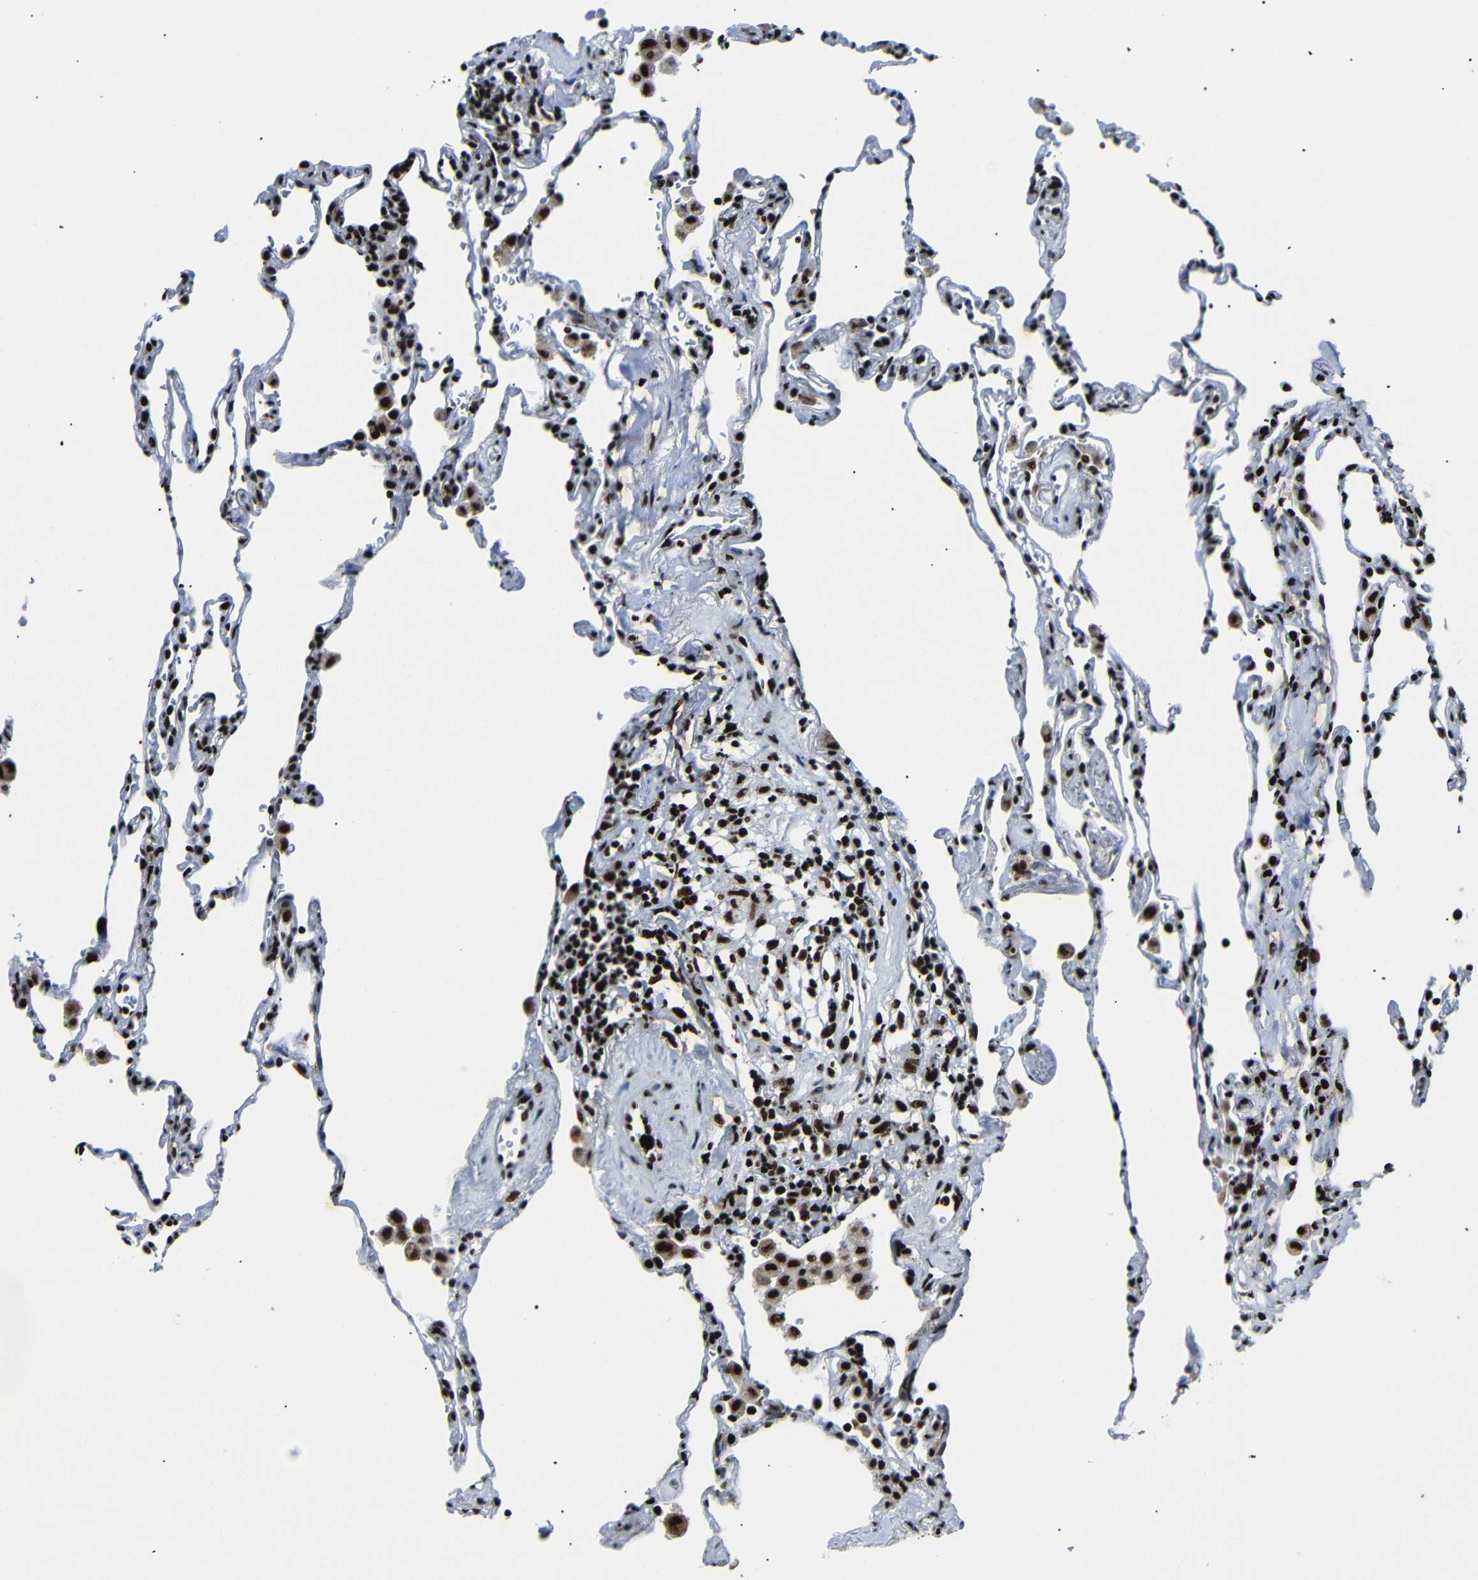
{"staining": {"intensity": "strong", "quantity": ">75%", "location": "nuclear"}, "tissue": "lung", "cell_type": "Alveolar cells", "image_type": "normal", "snomed": [{"axis": "morphology", "description": "Normal tissue, NOS"}, {"axis": "topography", "description": "Lung"}], "caption": "The histopathology image demonstrates immunohistochemical staining of unremarkable lung. There is strong nuclear staining is seen in about >75% of alveolar cells.", "gene": "SRSF1", "patient": {"sex": "male", "age": 59}}